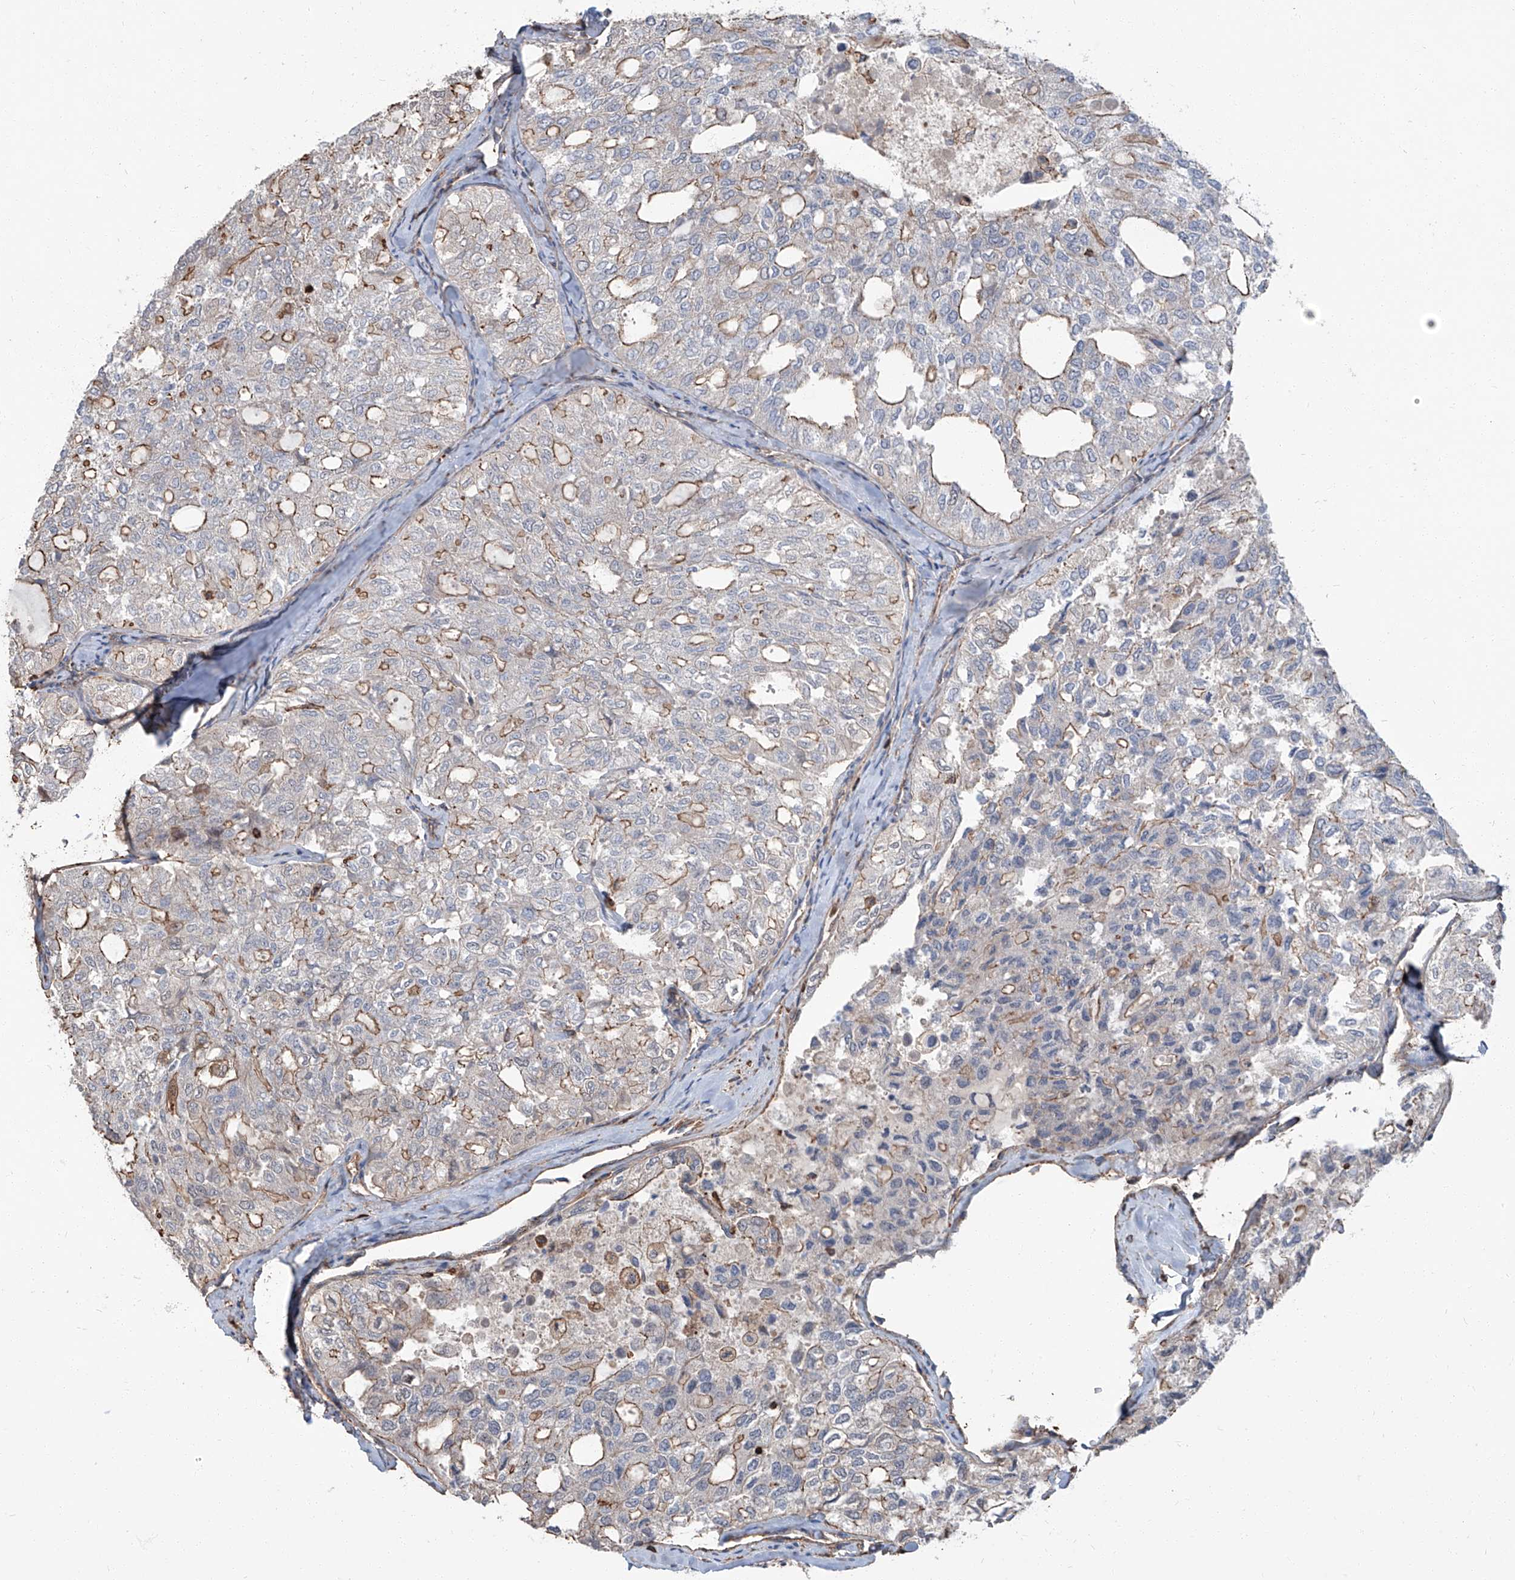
{"staining": {"intensity": "moderate", "quantity": "<25%", "location": "cytoplasmic/membranous"}, "tissue": "thyroid cancer", "cell_type": "Tumor cells", "image_type": "cancer", "snomed": [{"axis": "morphology", "description": "Follicular adenoma carcinoma, NOS"}, {"axis": "topography", "description": "Thyroid gland"}], "caption": "This is an image of immunohistochemistry staining of follicular adenoma carcinoma (thyroid), which shows moderate staining in the cytoplasmic/membranous of tumor cells.", "gene": "PIEZO2", "patient": {"sex": "male", "age": 75}}